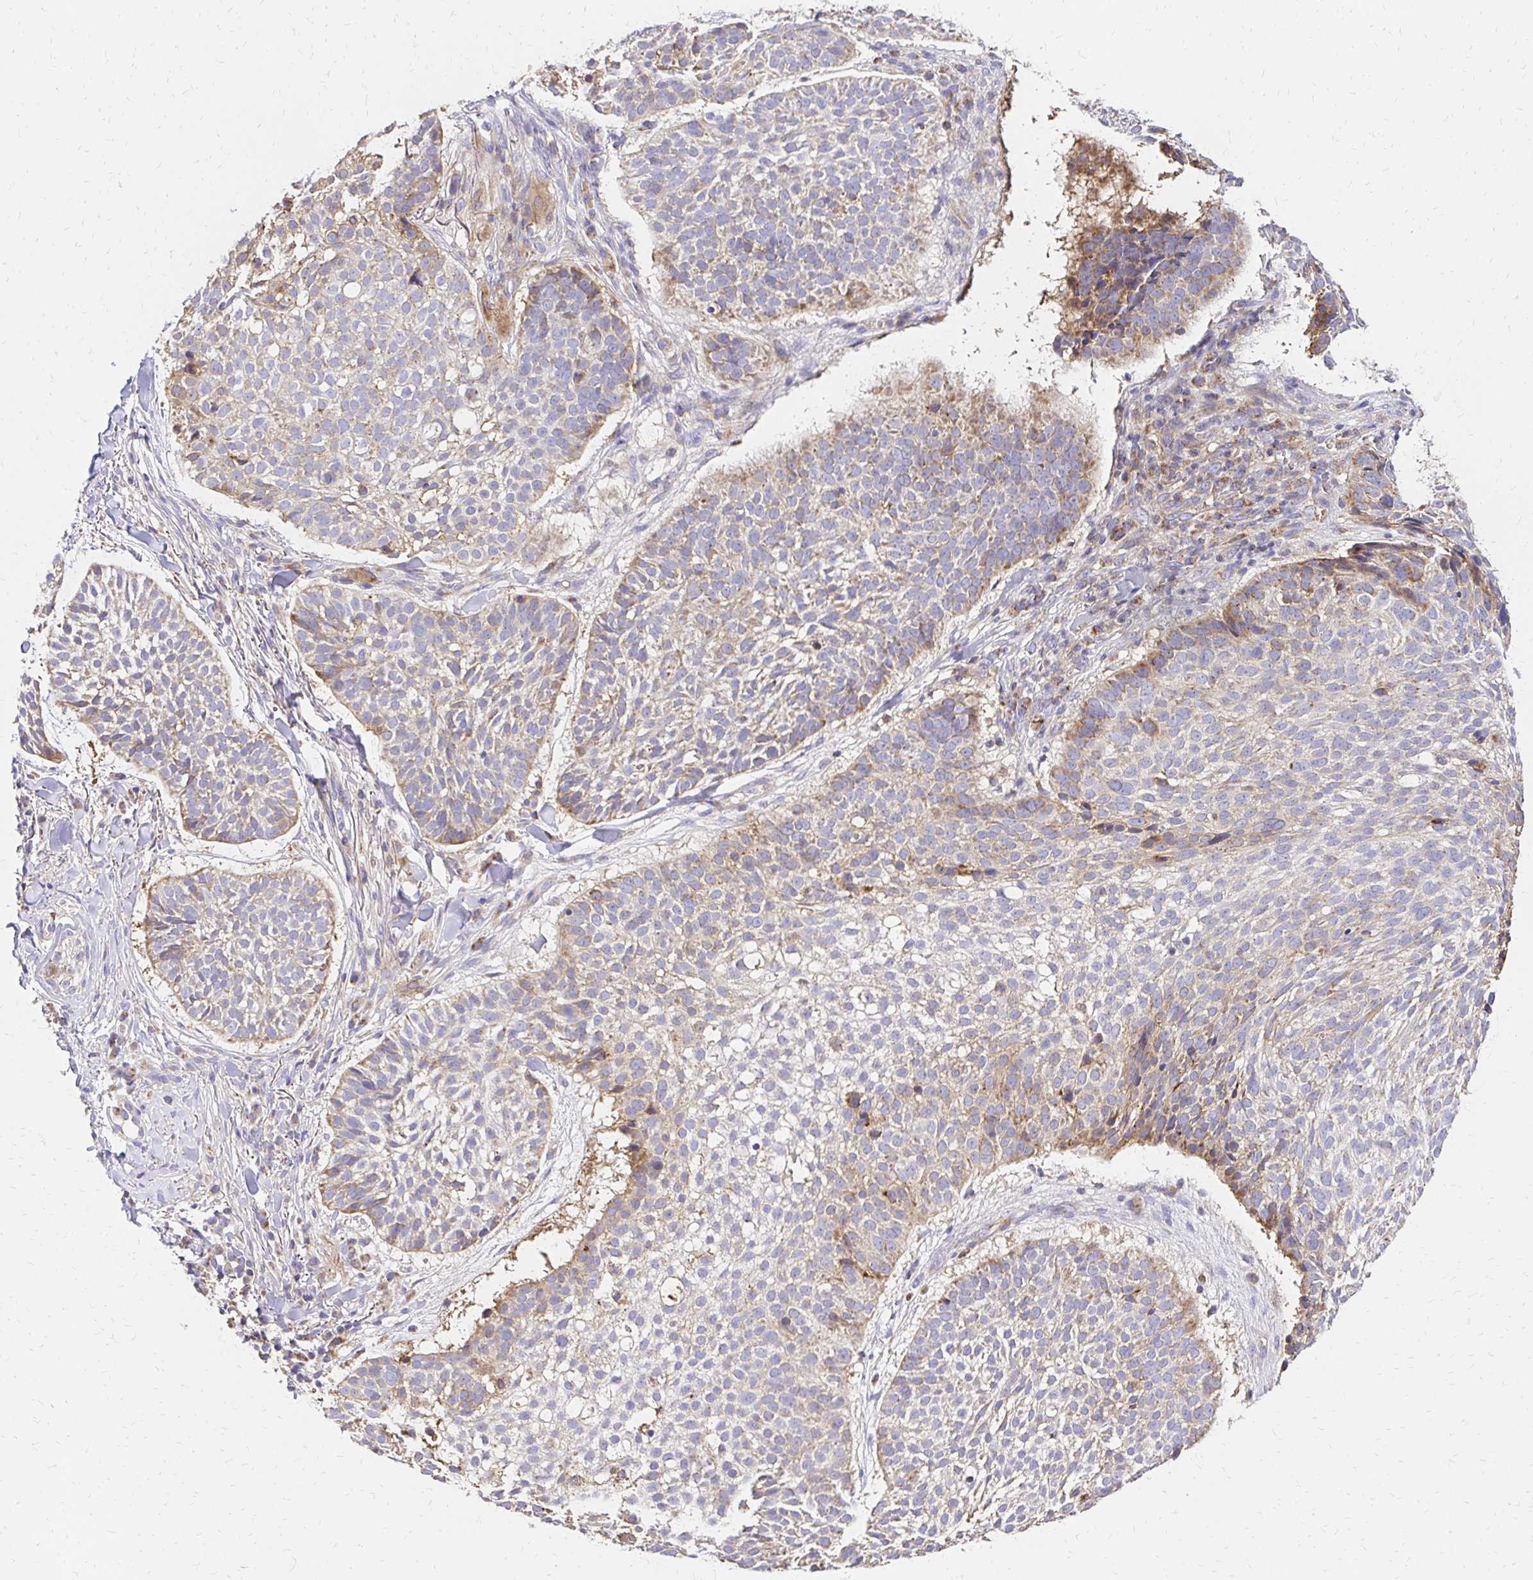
{"staining": {"intensity": "moderate", "quantity": "<25%", "location": "cytoplasmic/membranous"}, "tissue": "skin cancer", "cell_type": "Tumor cells", "image_type": "cancer", "snomed": [{"axis": "morphology", "description": "Basal cell carcinoma"}, {"axis": "topography", "description": "Skin"}, {"axis": "topography", "description": "Skin of scalp"}], "caption": "The histopathology image demonstrates staining of skin cancer, revealing moderate cytoplasmic/membranous protein staining (brown color) within tumor cells.", "gene": "MRPL13", "patient": {"sex": "female", "age": 45}}